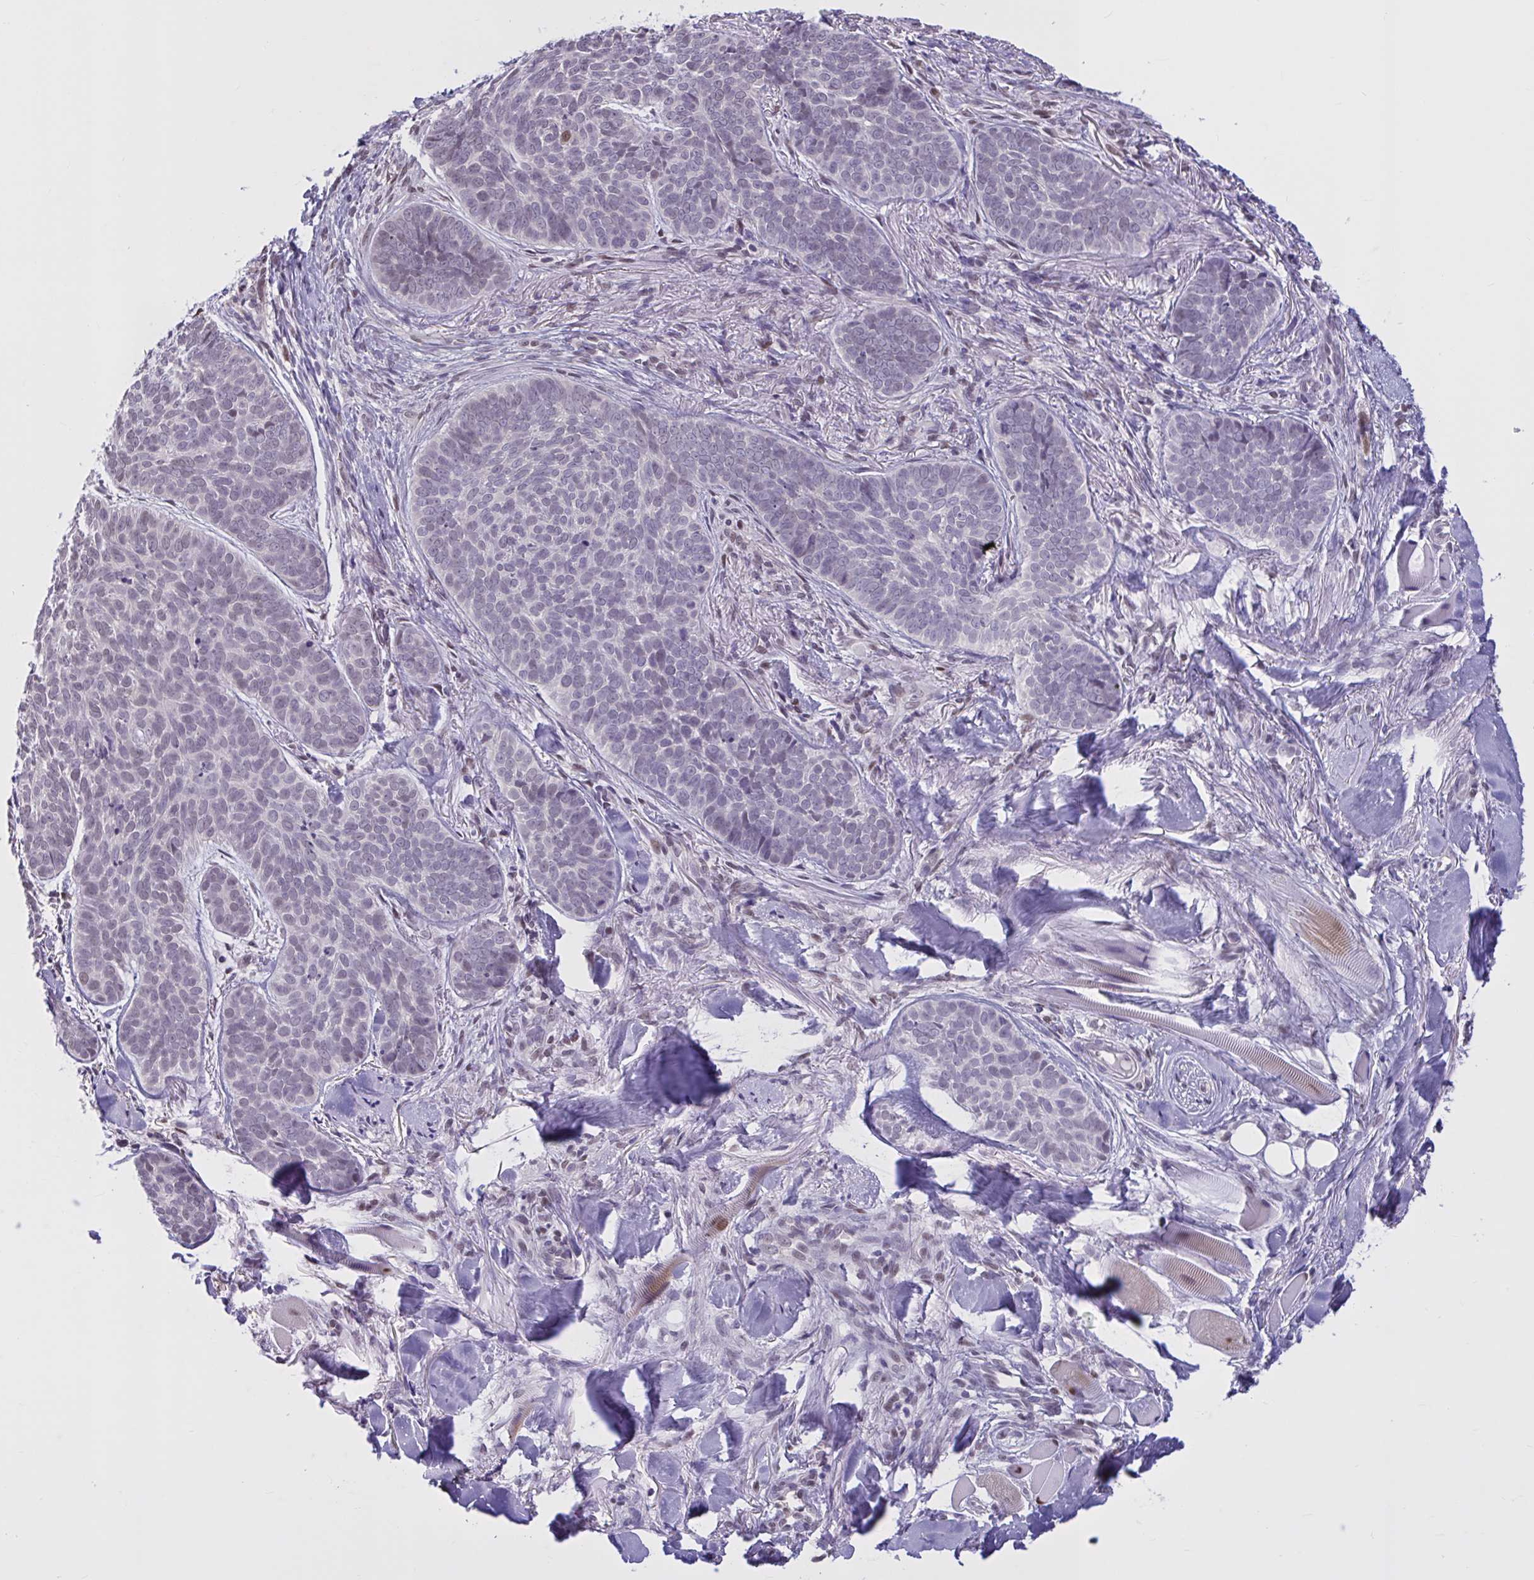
{"staining": {"intensity": "negative", "quantity": "none", "location": "none"}, "tissue": "skin cancer", "cell_type": "Tumor cells", "image_type": "cancer", "snomed": [{"axis": "morphology", "description": "Basal cell carcinoma"}, {"axis": "topography", "description": "Skin"}, {"axis": "topography", "description": "Skin of nose"}], "caption": "The photomicrograph exhibits no staining of tumor cells in basal cell carcinoma (skin).", "gene": "RBL1", "patient": {"sex": "female", "age": 81}}